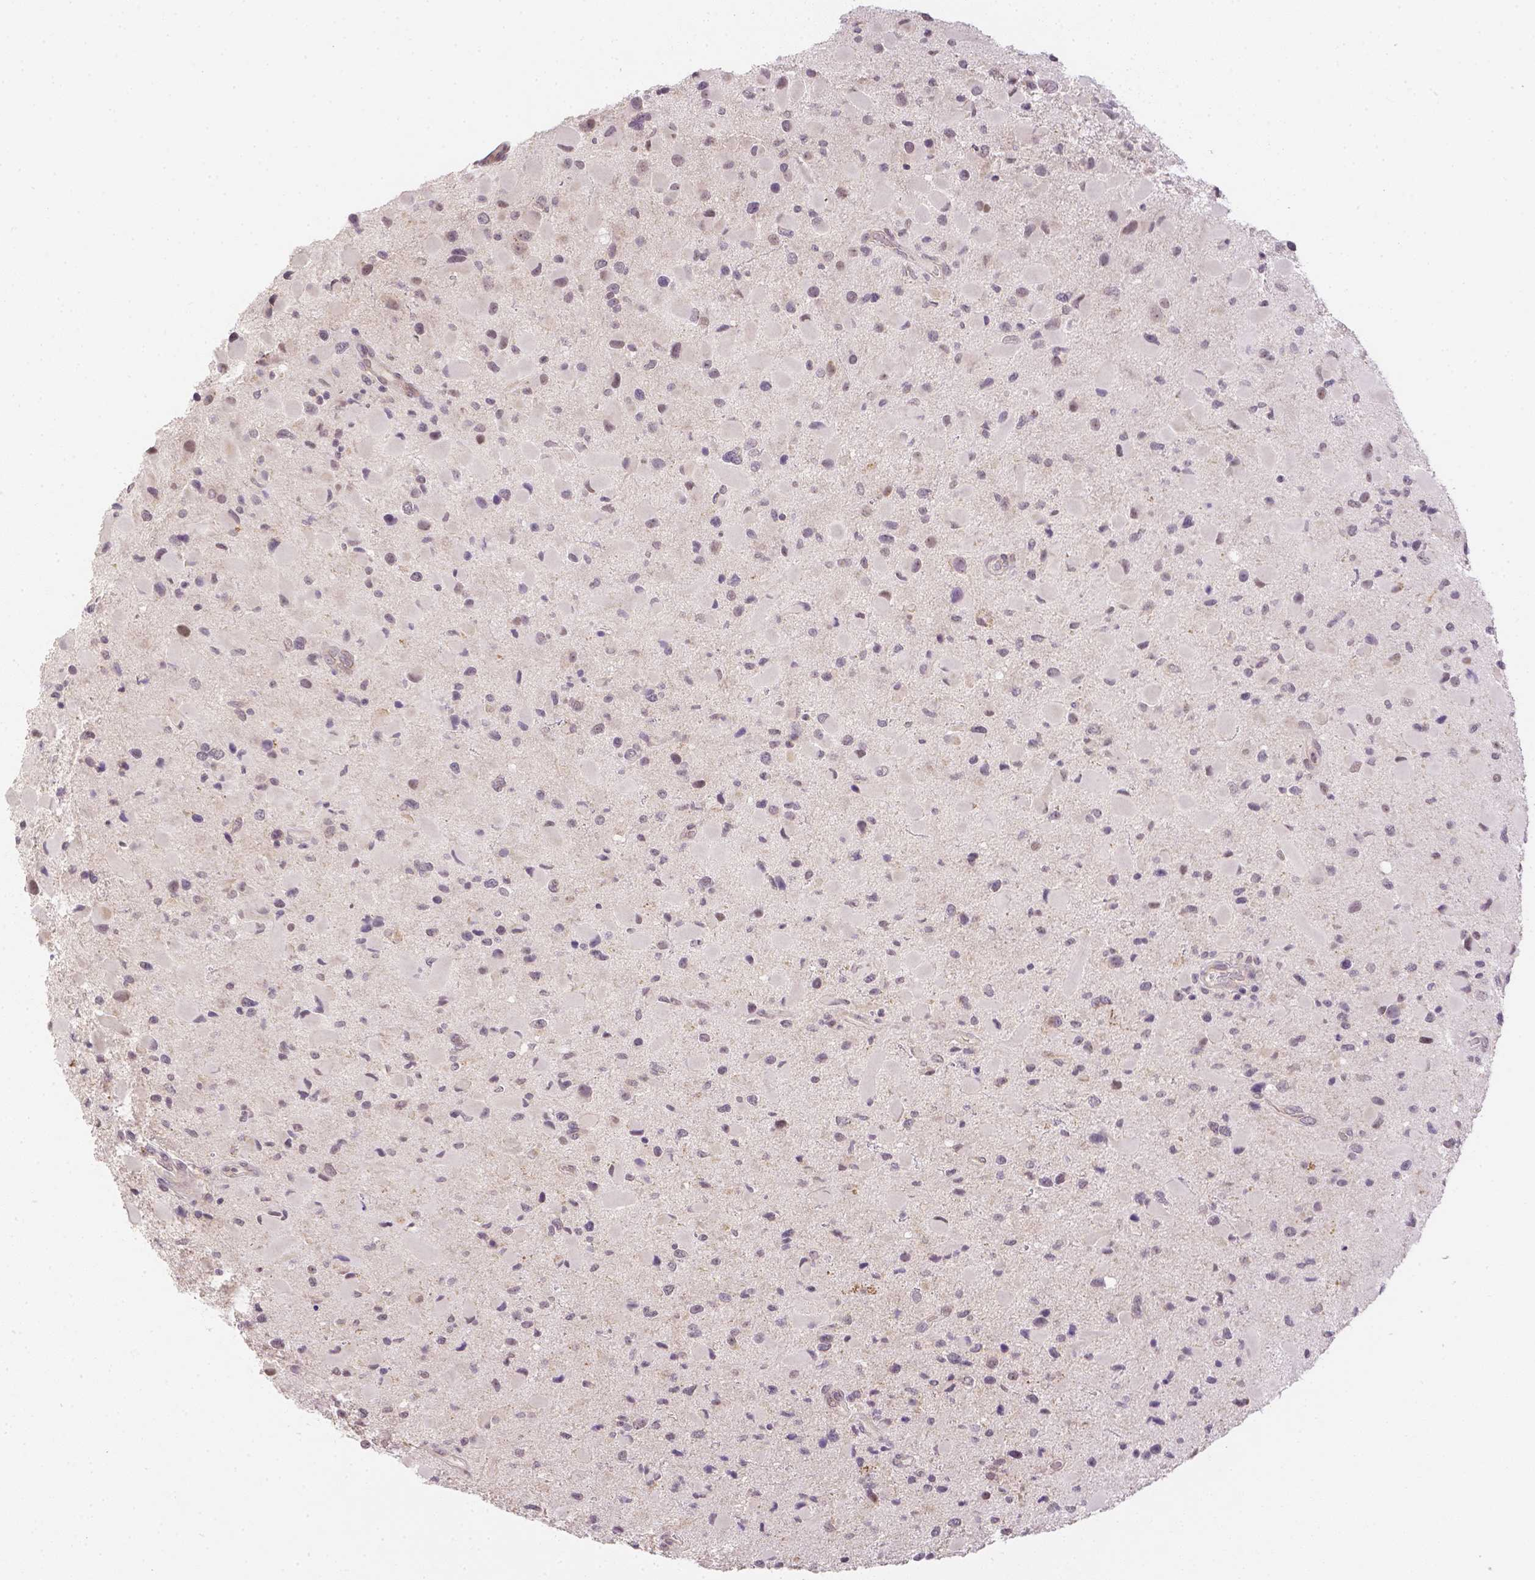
{"staining": {"intensity": "weak", "quantity": "<25%", "location": "nuclear"}, "tissue": "glioma", "cell_type": "Tumor cells", "image_type": "cancer", "snomed": [{"axis": "morphology", "description": "Glioma, malignant, Low grade"}, {"axis": "topography", "description": "Brain"}], "caption": "There is no significant expression in tumor cells of glioma. The staining is performed using DAB brown chromogen with nuclei counter-stained in using hematoxylin.", "gene": "ZNF280B", "patient": {"sex": "female", "age": 32}}